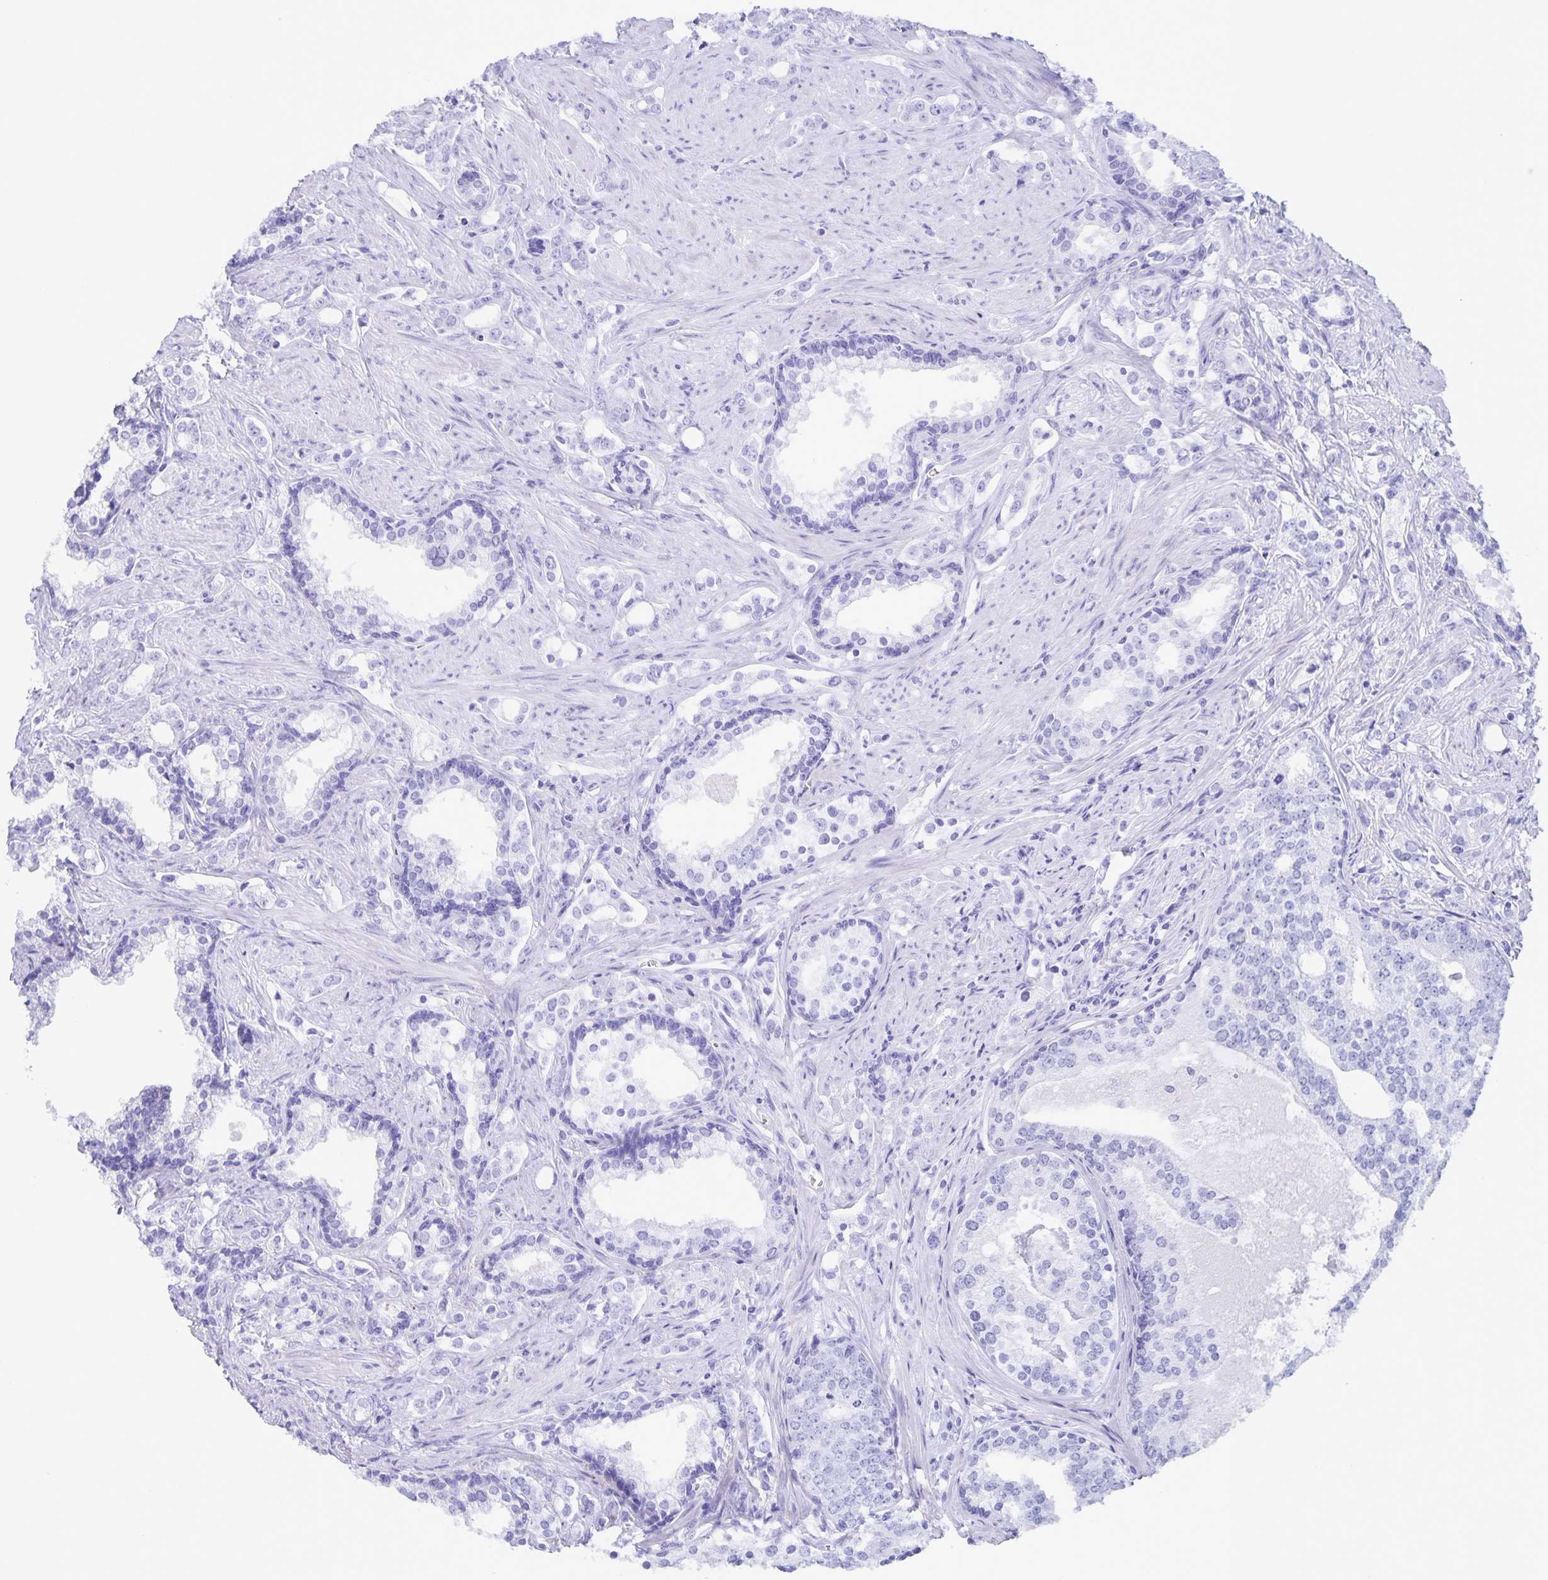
{"staining": {"intensity": "negative", "quantity": "none", "location": "none"}, "tissue": "prostate cancer", "cell_type": "Tumor cells", "image_type": "cancer", "snomed": [{"axis": "morphology", "description": "Adenocarcinoma, Medium grade"}, {"axis": "topography", "description": "Prostate"}], "caption": "This is a image of IHC staining of prostate cancer, which shows no expression in tumor cells.", "gene": "AQP4", "patient": {"sex": "male", "age": 57}}